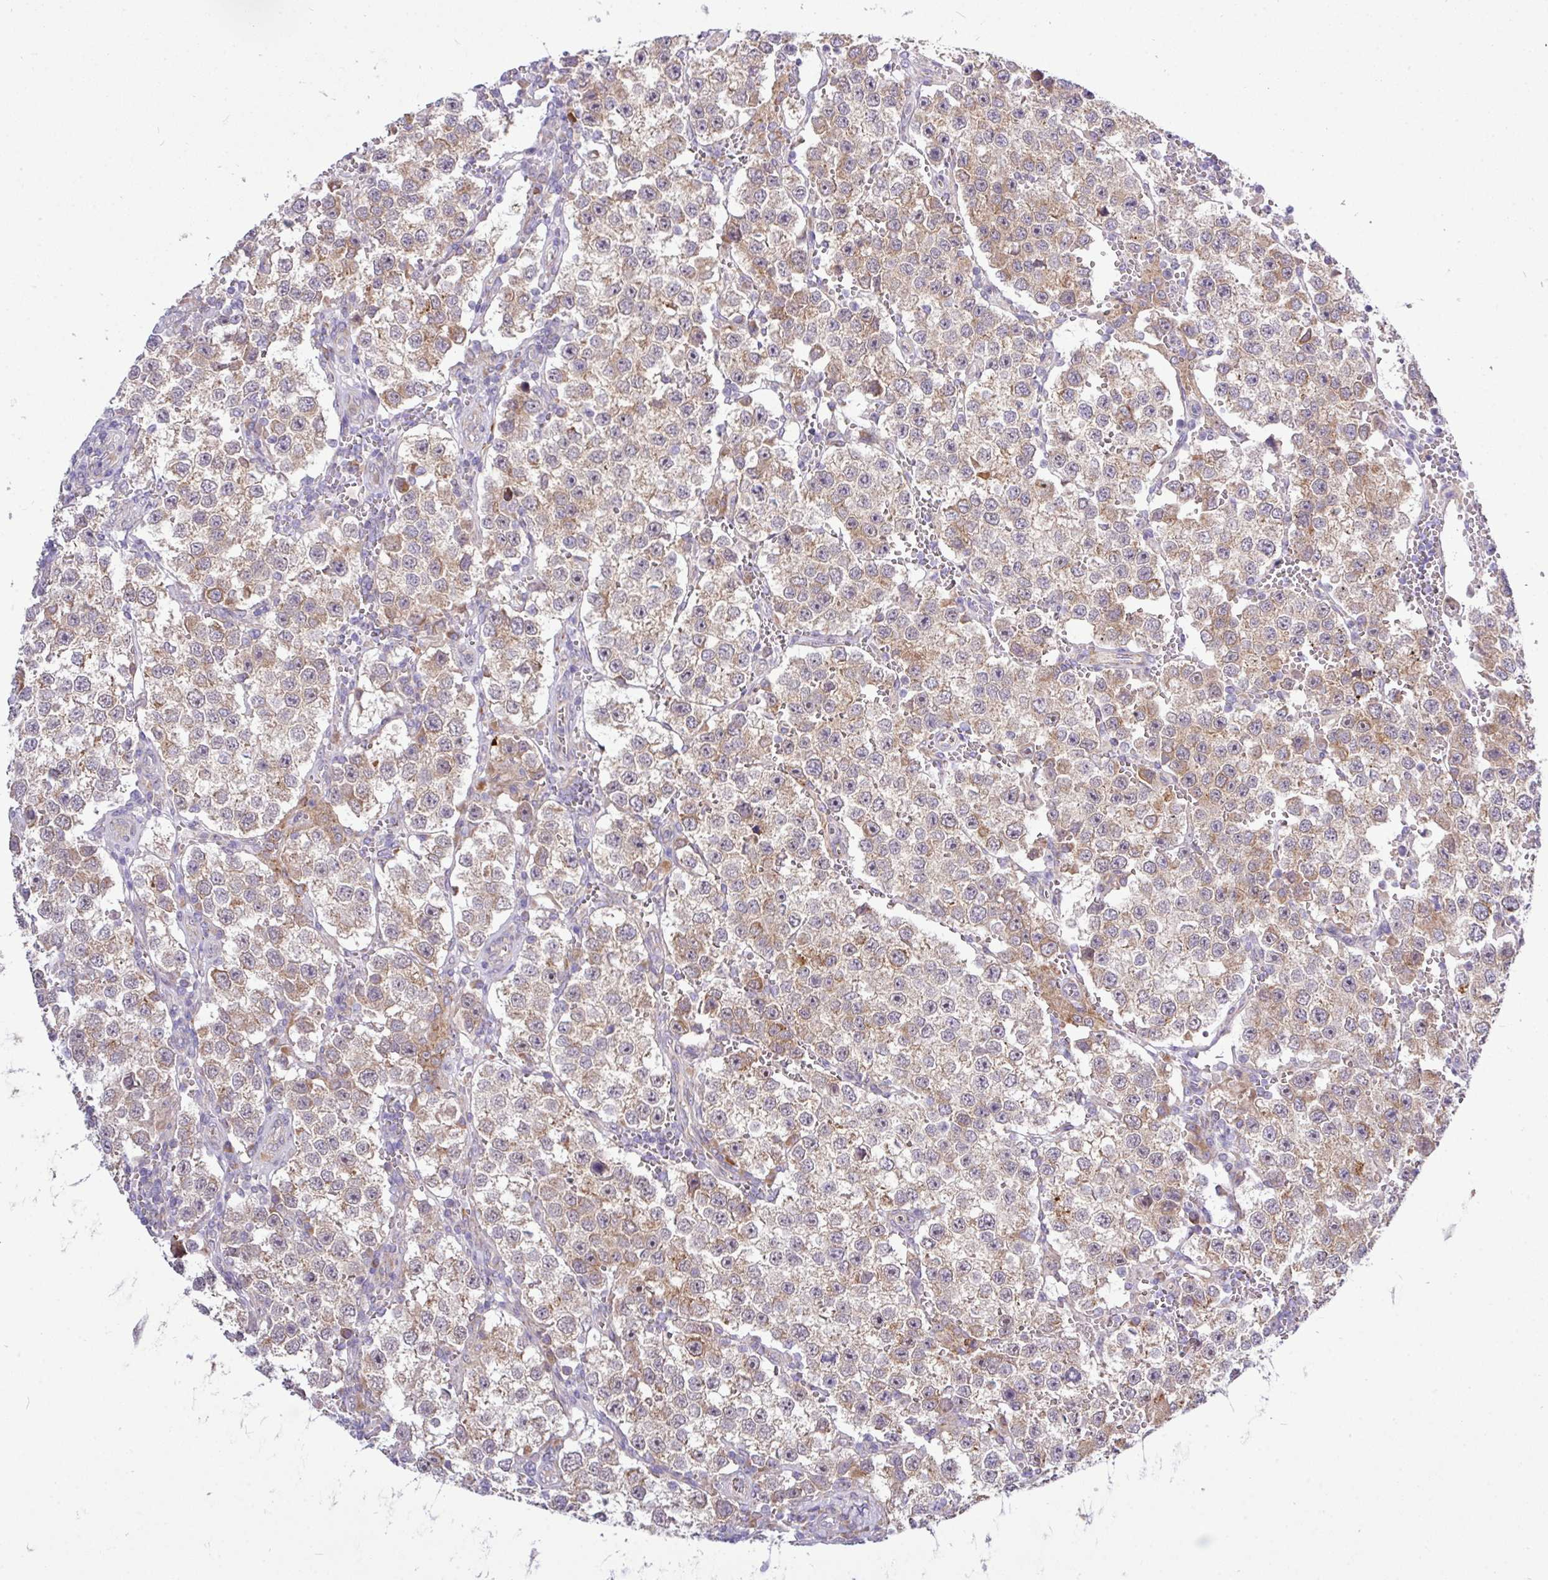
{"staining": {"intensity": "weak", "quantity": ">75%", "location": "cytoplasmic/membranous"}, "tissue": "testis cancer", "cell_type": "Tumor cells", "image_type": "cancer", "snomed": [{"axis": "morphology", "description": "Seminoma, NOS"}, {"axis": "topography", "description": "Testis"}], "caption": "Testis cancer stained with a protein marker reveals weak staining in tumor cells.", "gene": "TM2D2", "patient": {"sex": "male", "age": 37}}